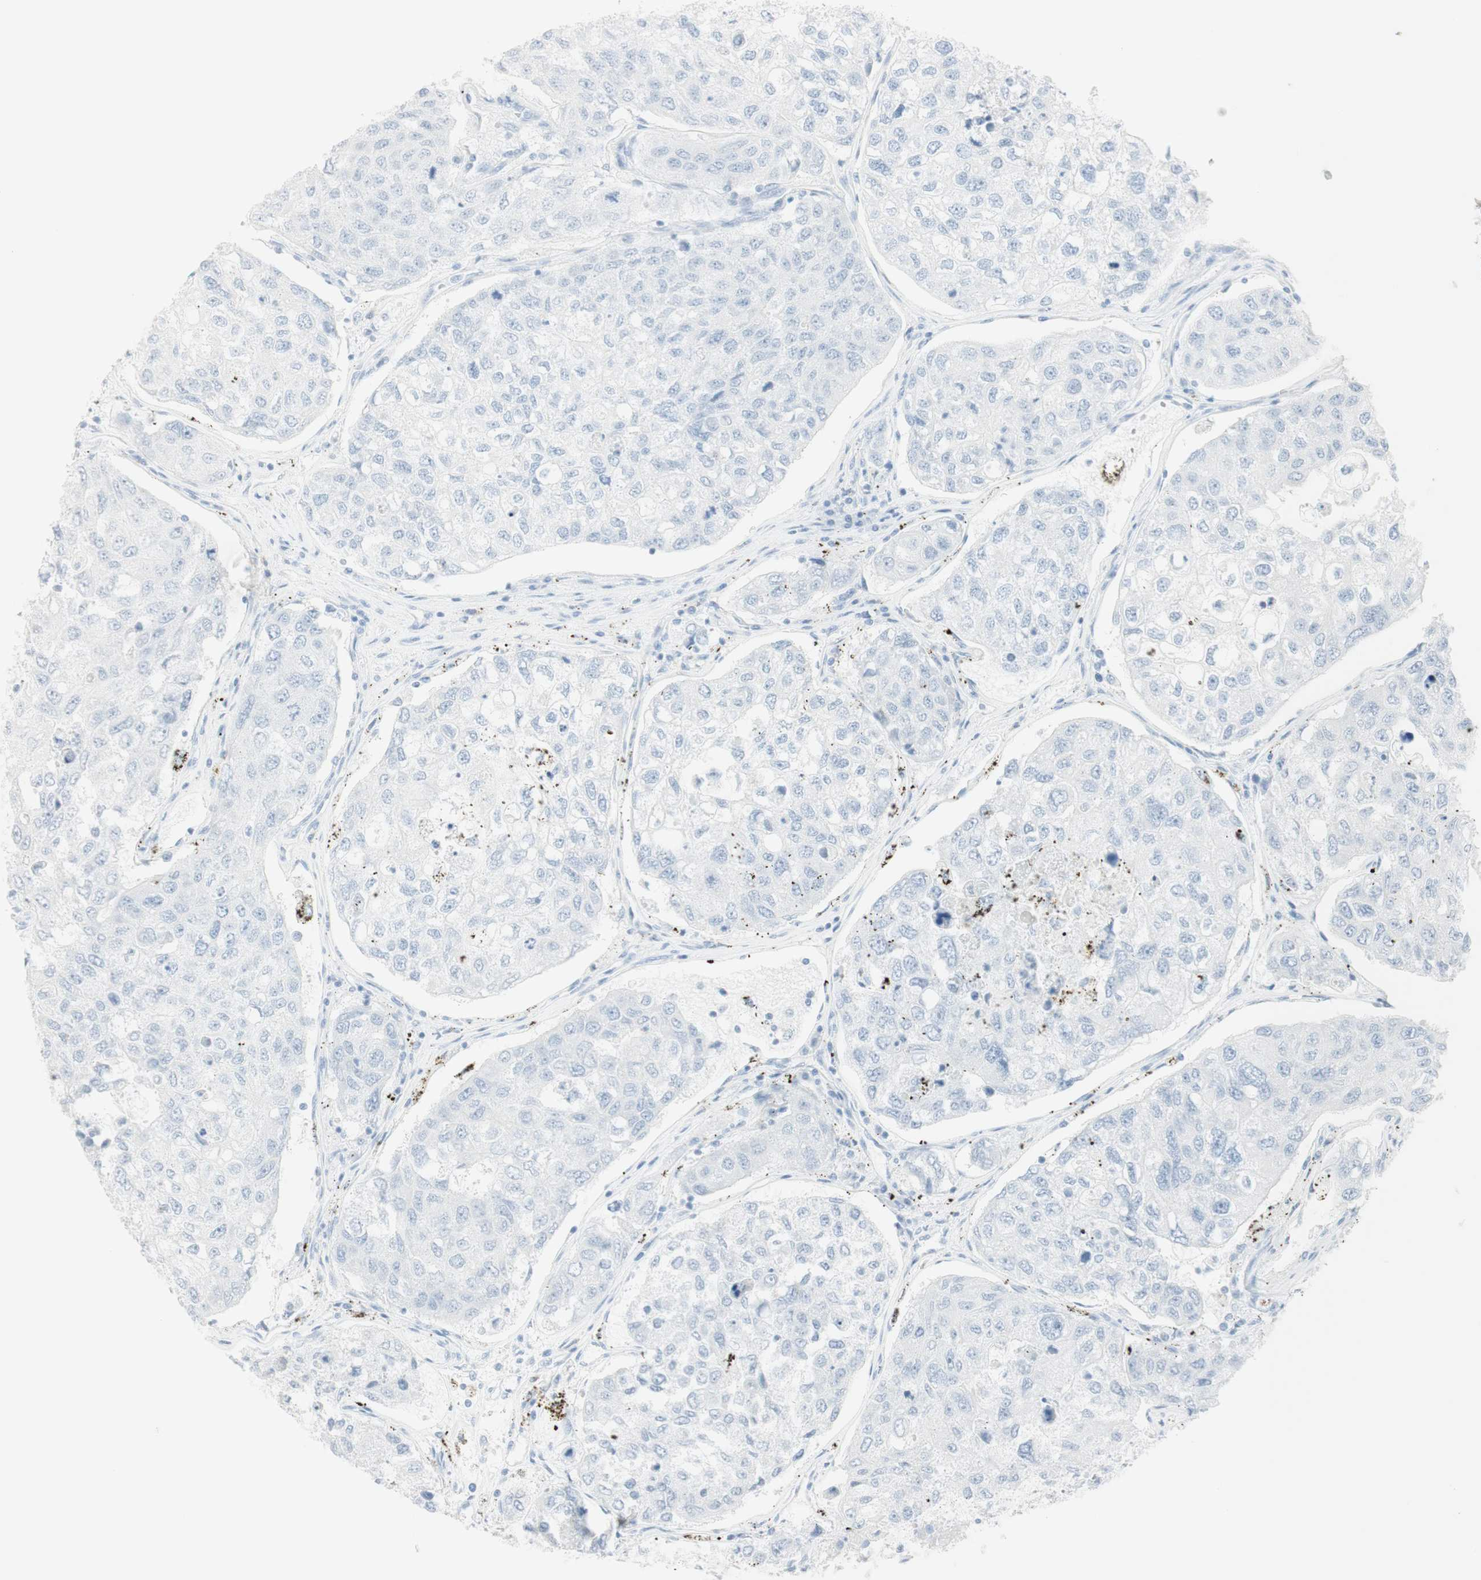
{"staining": {"intensity": "negative", "quantity": "none", "location": "none"}, "tissue": "urothelial cancer", "cell_type": "Tumor cells", "image_type": "cancer", "snomed": [{"axis": "morphology", "description": "Urothelial carcinoma, High grade"}, {"axis": "topography", "description": "Lymph node"}, {"axis": "topography", "description": "Urinary bladder"}], "caption": "This is an immunohistochemistry histopathology image of urothelial cancer. There is no staining in tumor cells.", "gene": "NAPSA", "patient": {"sex": "male", "age": 51}}